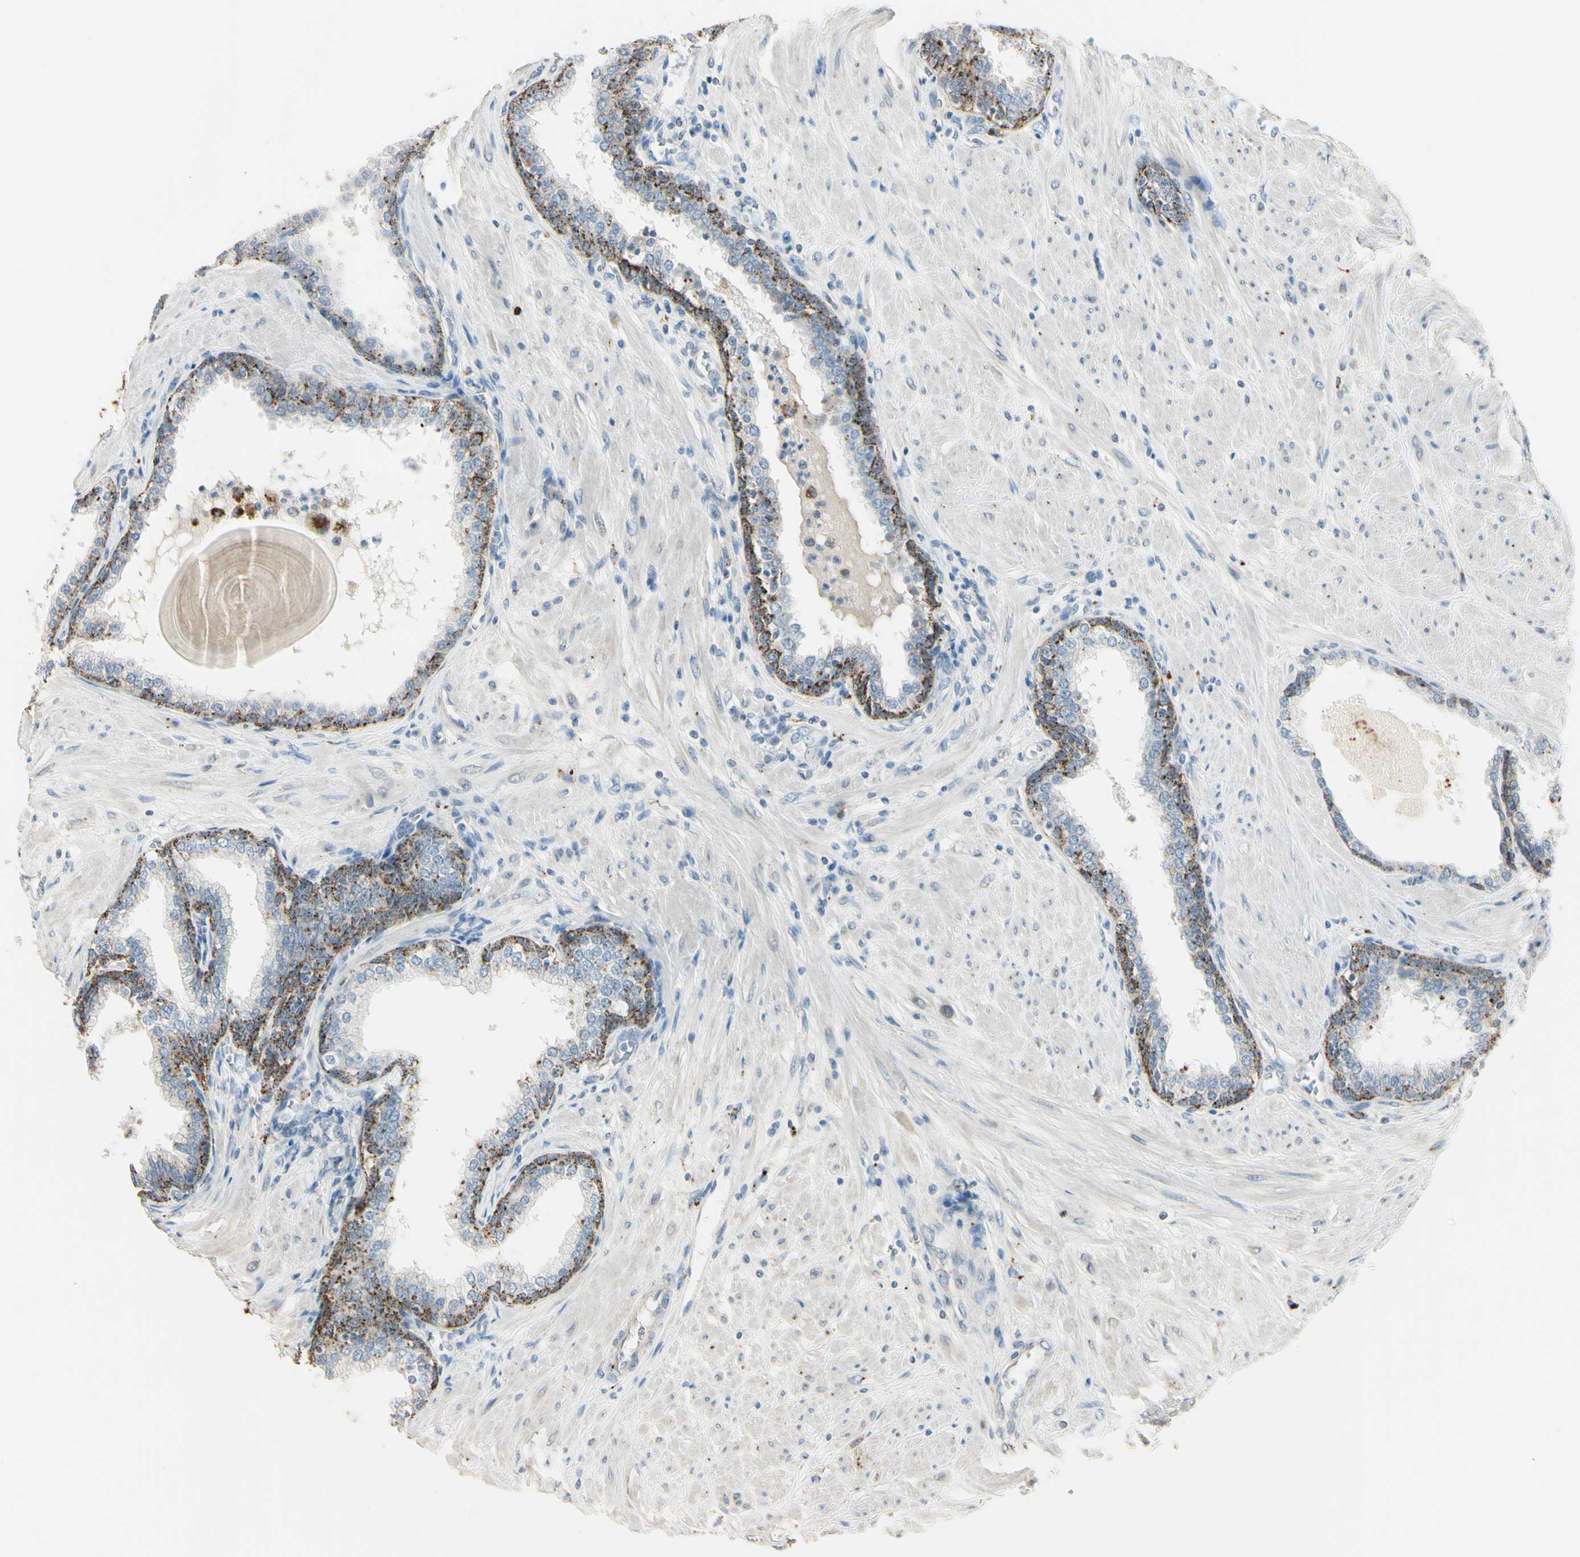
{"staining": {"intensity": "strong", "quantity": "25%-75%", "location": "cytoplasmic/membranous"}, "tissue": "prostate", "cell_type": "Glandular cells", "image_type": "normal", "snomed": [{"axis": "morphology", "description": "Normal tissue, NOS"}, {"axis": "topography", "description": "Prostate"}], "caption": "This photomicrograph shows immunohistochemistry (IHC) staining of normal human prostate, with high strong cytoplasmic/membranous positivity in about 25%-75% of glandular cells.", "gene": "ANGPTL1", "patient": {"sex": "male", "age": 51}}